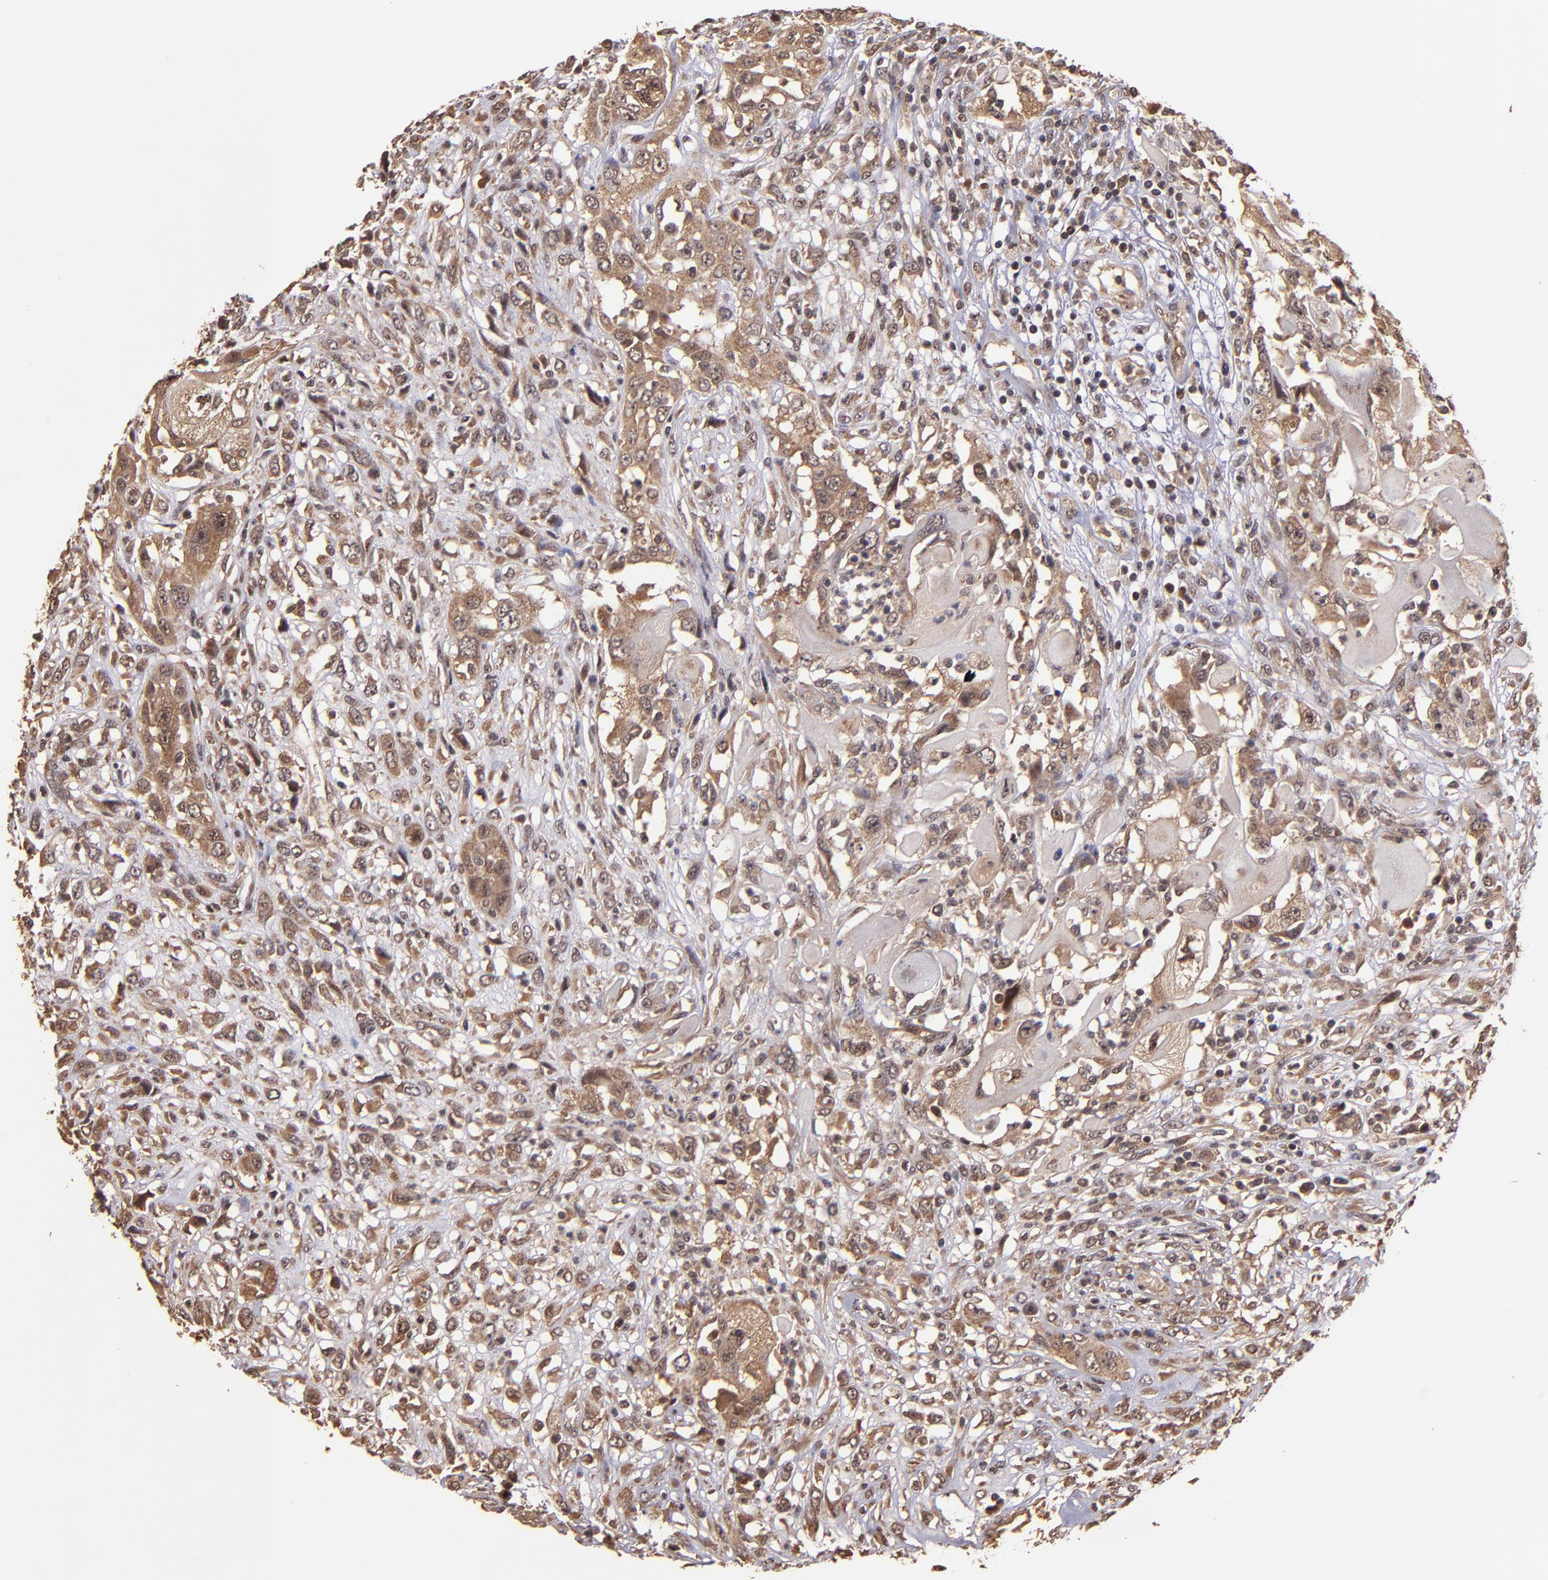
{"staining": {"intensity": "moderate", "quantity": ">75%", "location": "cytoplasmic/membranous"}, "tissue": "head and neck cancer", "cell_type": "Tumor cells", "image_type": "cancer", "snomed": [{"axis": "morphology", "description": "Neoplasm, malignant, NOS"}, {"axis": "topography", "description": "Salivary gland"}, {"axis": "topography", "description": "Head-Neck"}], "caption": "This image displays immunohistochemistry staining of head and neck cancer (neoplasm (malignant)), with medium moderate cytoplasmic/membranous expression in about >75% of tumor cells.", "gene": "RIOK3", "patient": {"sex": "male", "age": 43}}